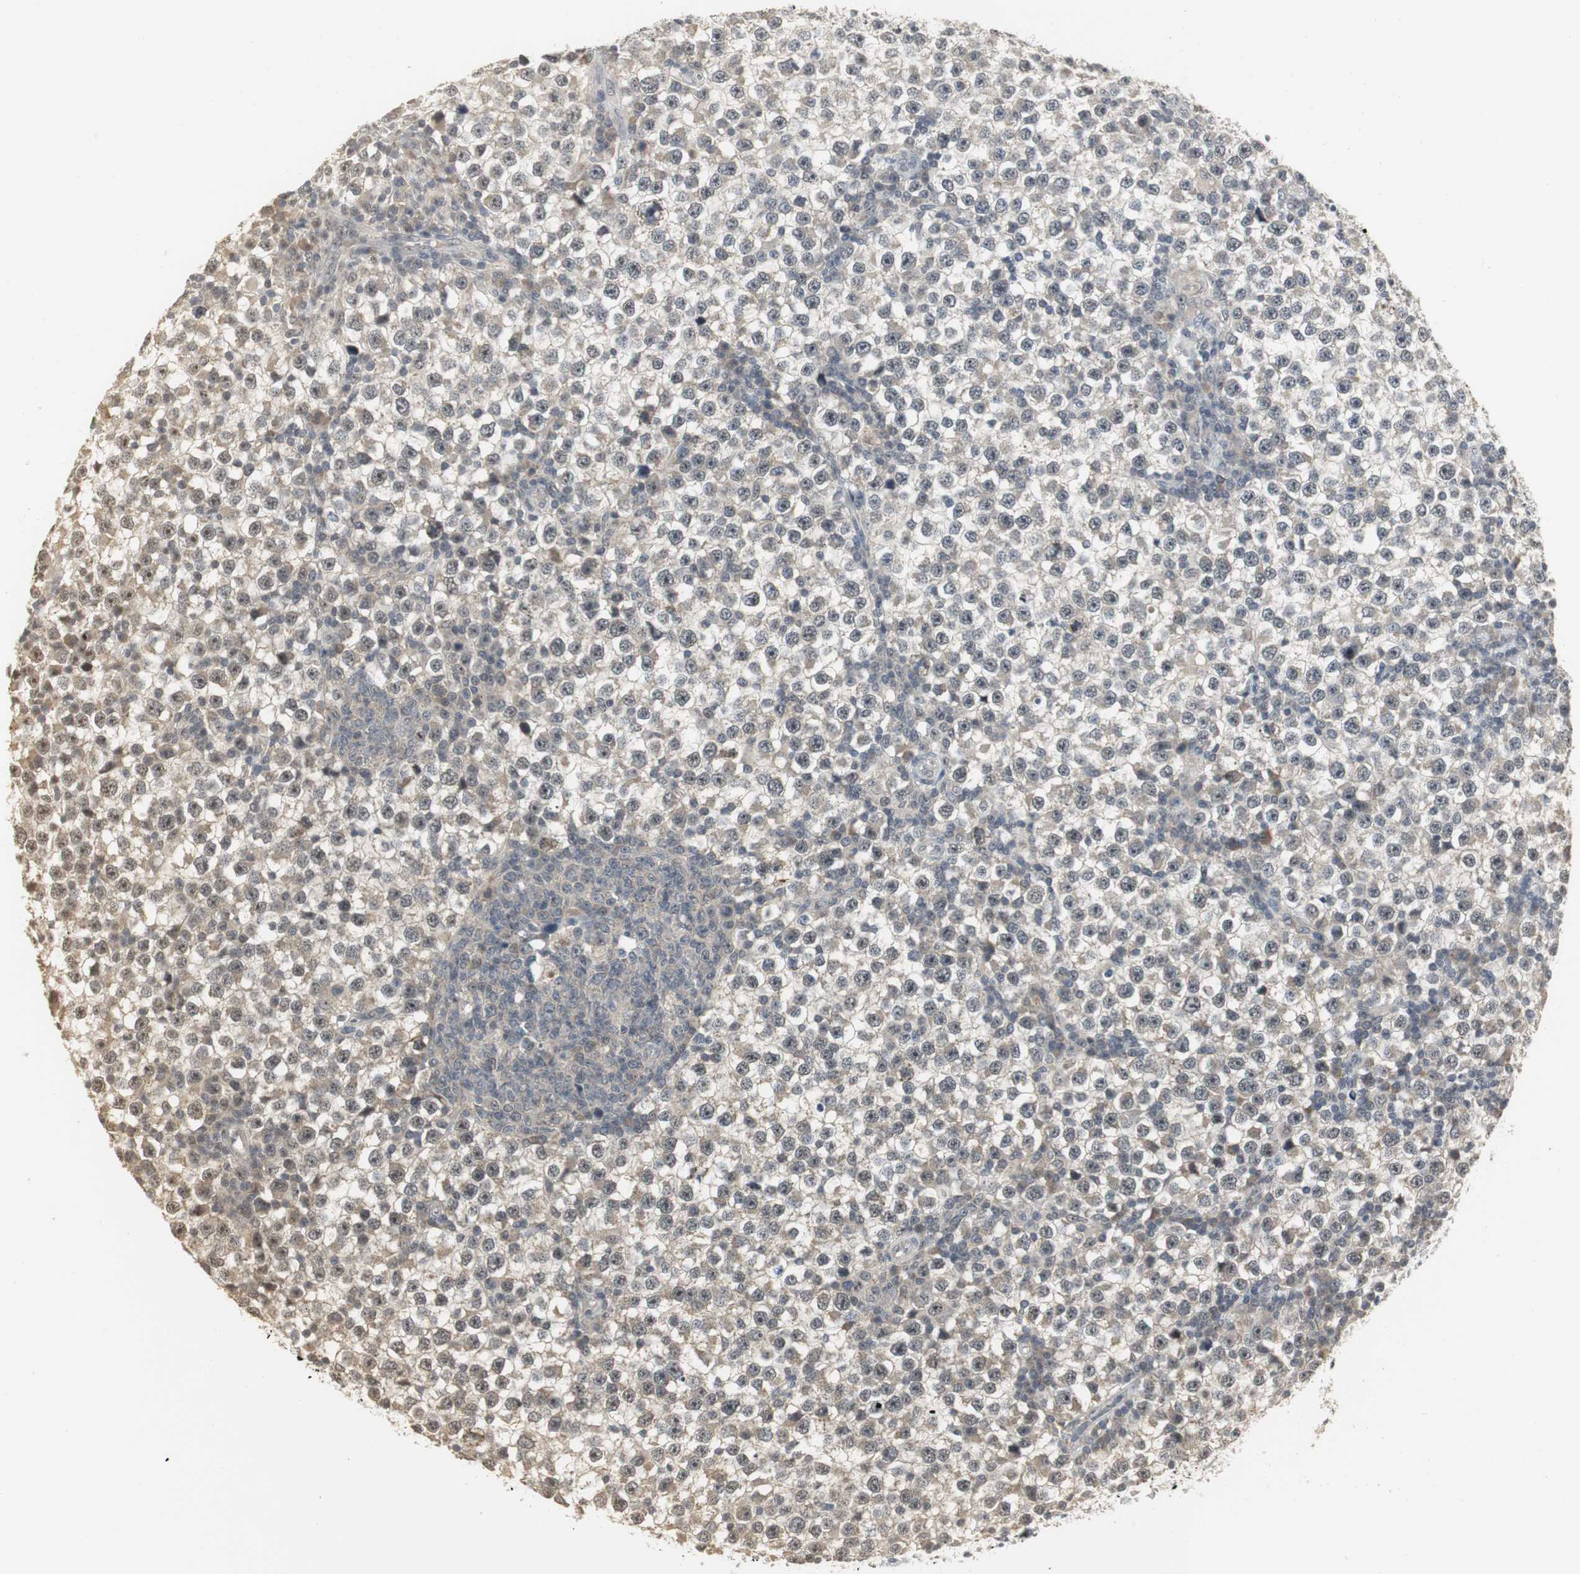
{"staining": {"intensity": "weak", "quantity": "<25%", "location": "cytoplasmic/membranous"}, "tissue": "testis cancer", "cell_type": "Tumor cells", "image_type": "cancer", "snomed": [{"axis": "morphology", "description": "Seminoma, NOS"}, {"axis": "topography", "description": "Testis"}], "caption": "High magnification brightfield microscopy of testis seminoma stained with DAB (3,3'-diaminobenzidine) (brown) and counterstained with hematoxylin (blue): tumor cells show no significant expression.", "gene": "ELOA", "patient": {"sex": "male", "age": 65}}